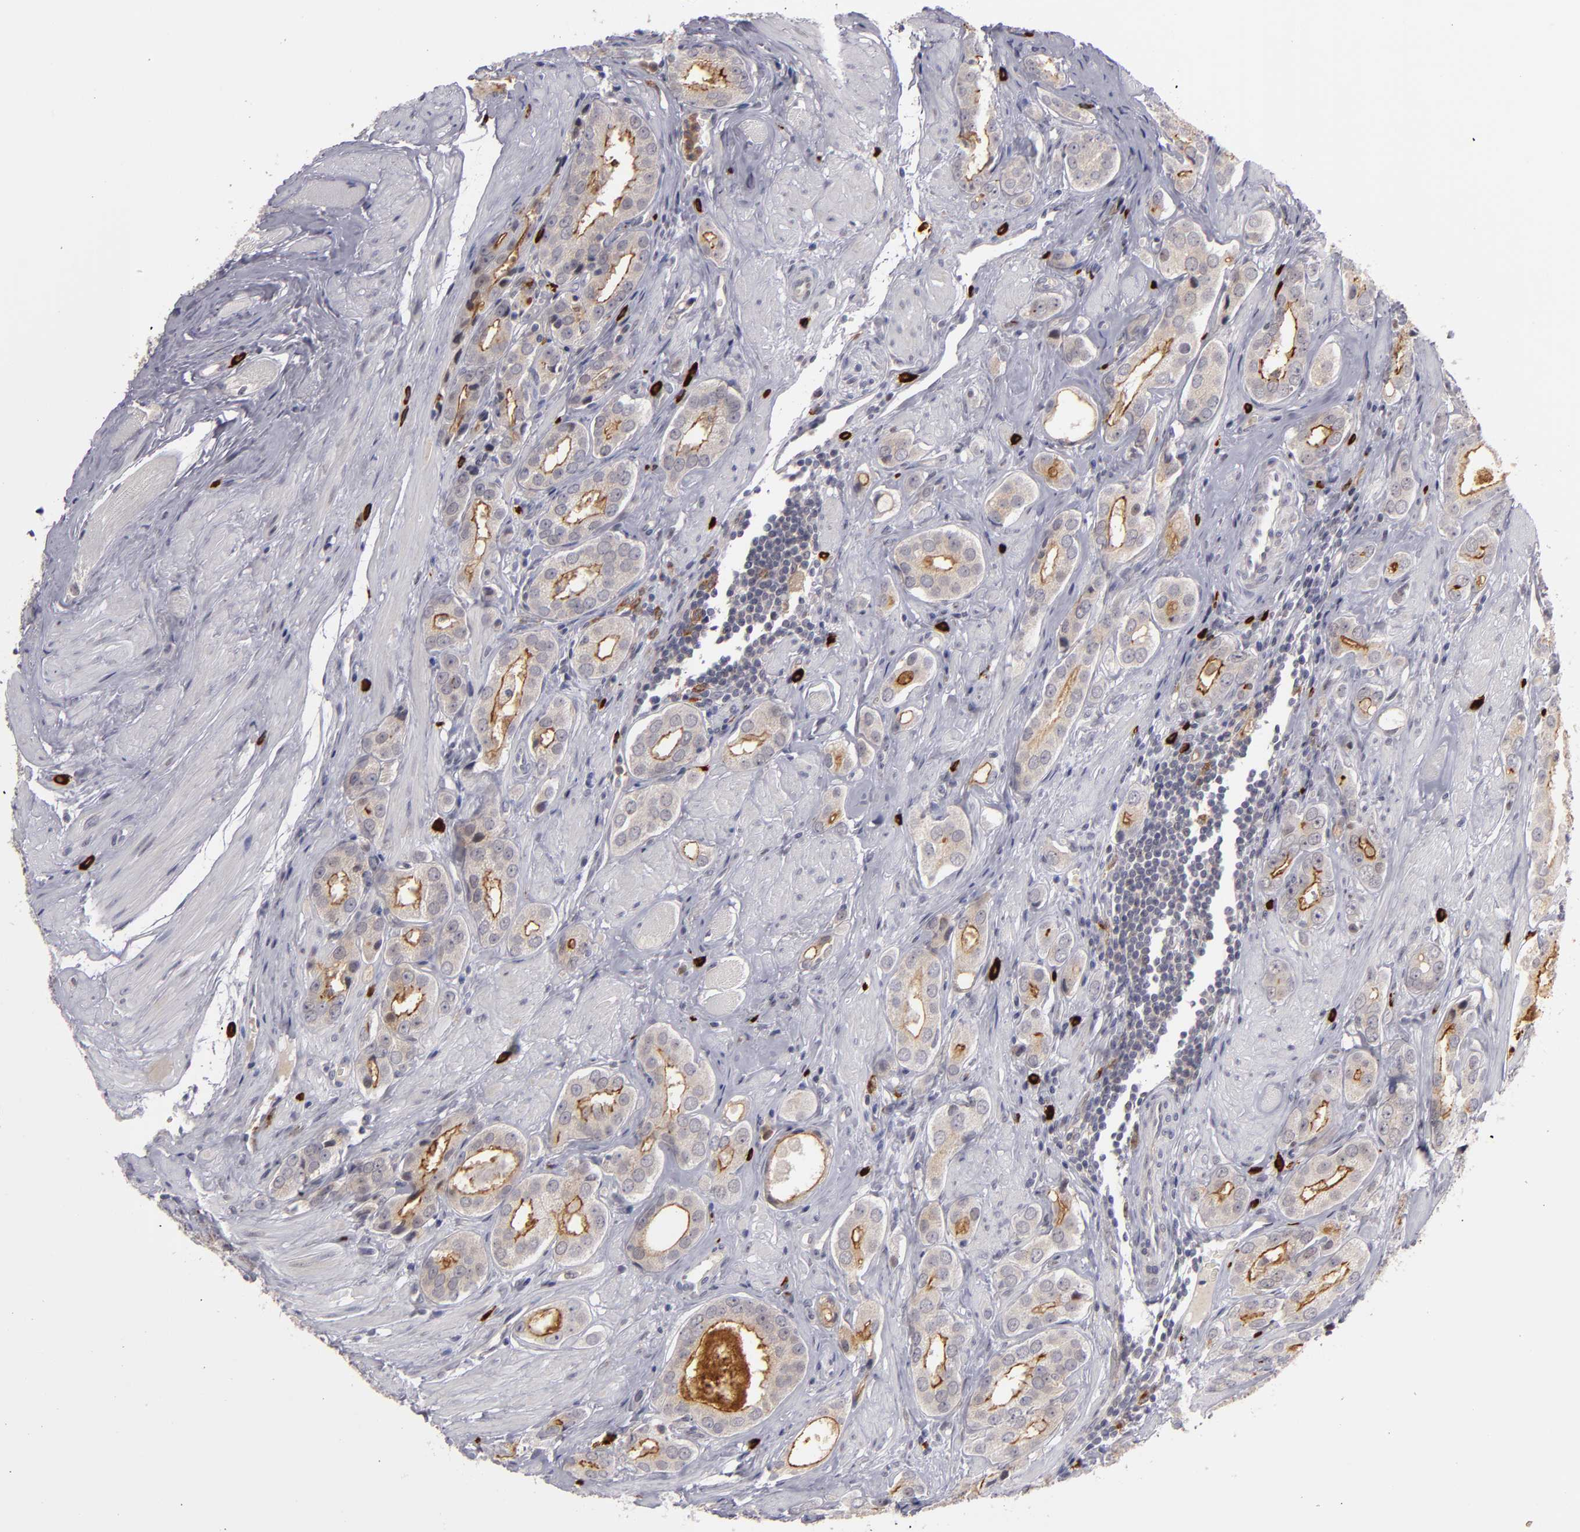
{"staining": {"intensity": "moderate", "quantity": ">75%", "location": "cytoplasmic/membranous"}, "tissue": "prostate cancer", "cell_type": "Tumor cells", "image_type": "cancer", "snomed": [{"axis": "morphology", "description": "Adenocarcinoma, Medium grade"}, {"axis": "topography", "description": "Prostate"}], "caption": "Adenocarcinoma (medium-grade) (prostate) was stained to show a protein in brown. There is medium levels of moderate cytoplasmic/membranous staining in about >75% of tumor cells. The protein is shown in brown color, while the nuclei are stained blue.", "gene": "STX3", "patient": {"sex": "male", "age": 53}}